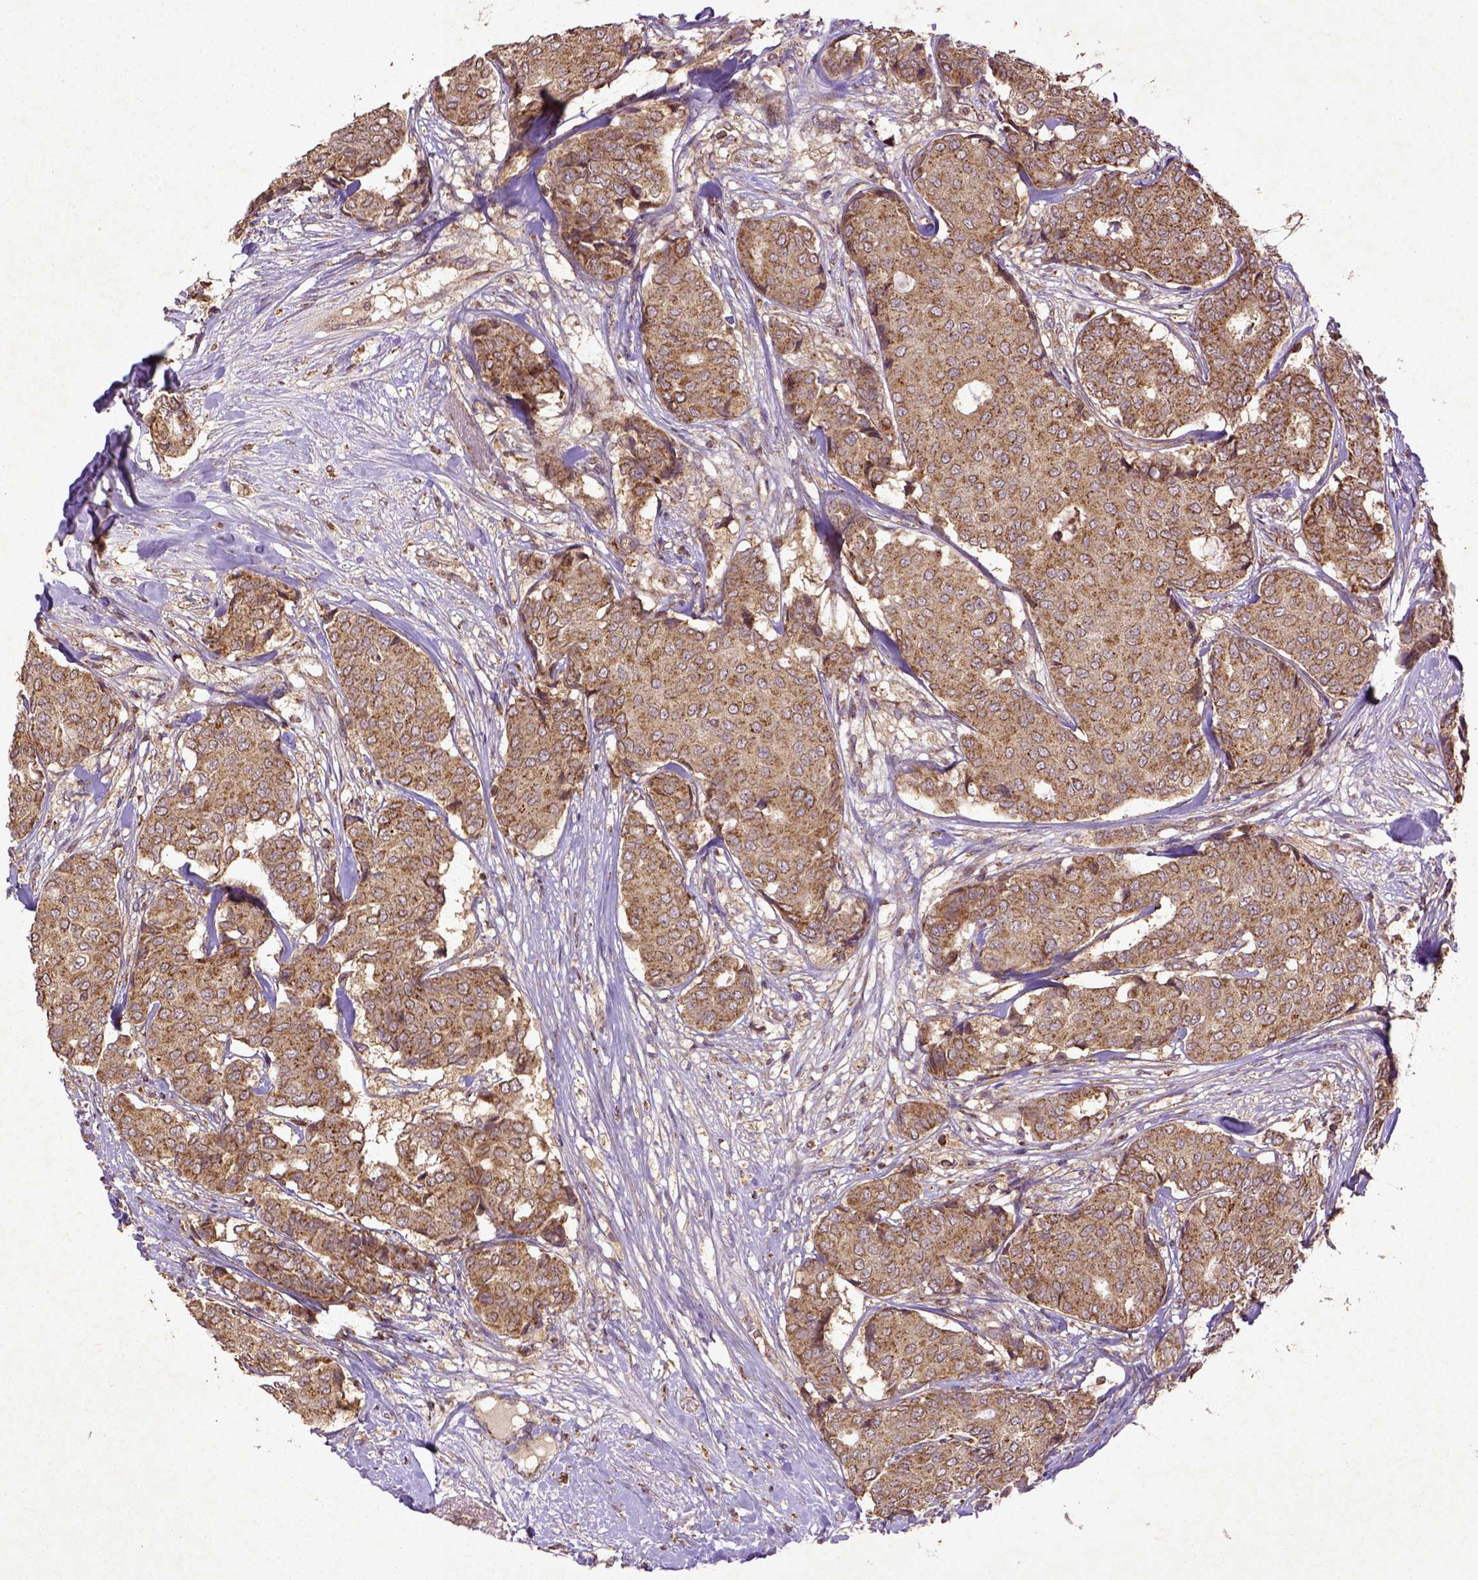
{"staining": {"intensity": "moderate", "quantity": ">75%", "location": "cytoplasmic/membranous"}, "tissue": "breast cancer", "cell_type": "Tumor cells", "image_type": "cancer", "snomed": [{"axis": "morphology", "description": "Duct carcinoma"}, {"axis": "topography", "description": "Breast"}], "caption": "Protein expression by immunohistochemistry (IHC) reveals moderate cytoplasmic/membranous positivity in approximately >75% of tumor cells in breast intraductal carcinoma.", "gene": "MT-CO1", "patient": {"sex": "female", "age": 75}}